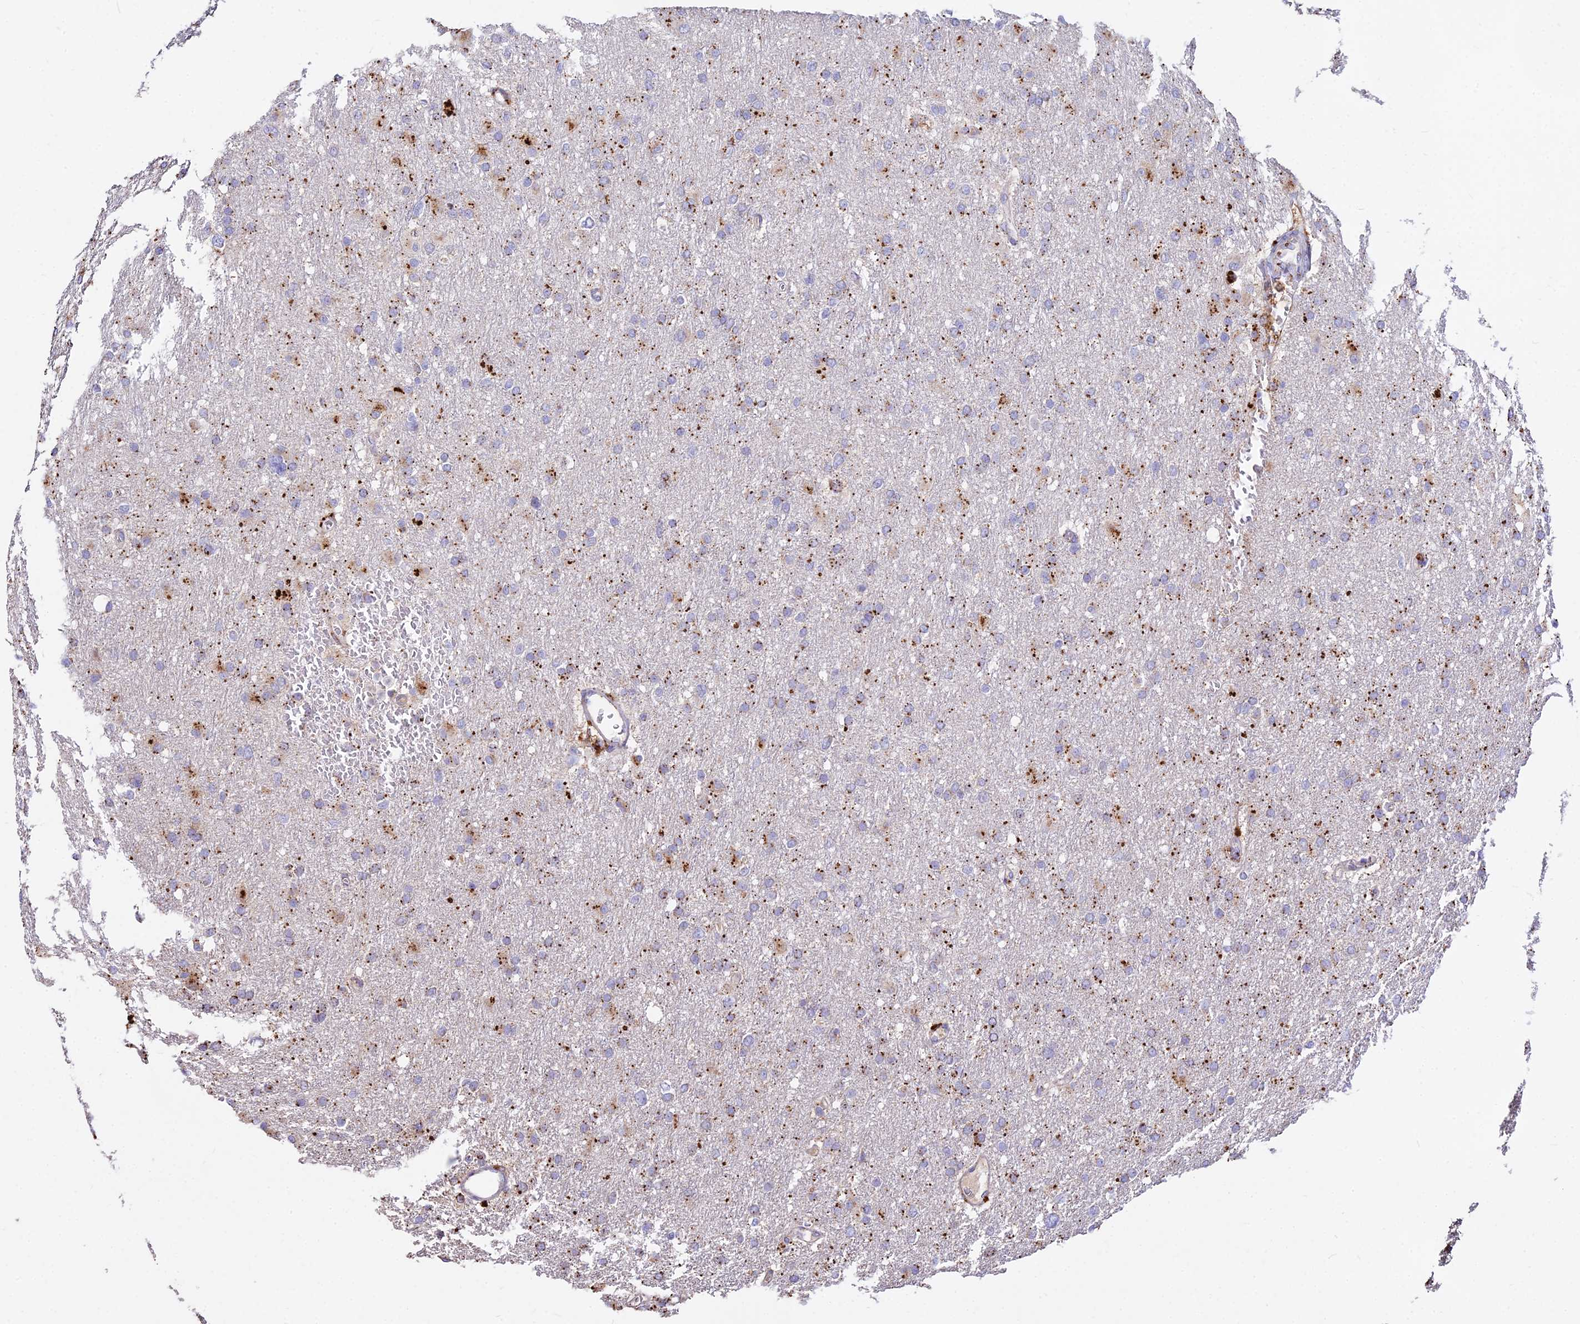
{"staining": {"intensity": "moderate", "quantity": "25%-75%", "location": "cytoplasmic/membranous"}, "tissue": "glioma", "cell_type": "Tumor cells", "image_type": "cancer", "snomed": [{"axis": "morphology", "description": "Glioma, malignant, High grade"}, {"axis": "topography", "description": "Cerebral cortex"}], "caption": "Malignant glioma (high-grade) stained with a protein marker displays moderate staining in tumor cells.", "gene": "PNLIPRP3", "patient": {"sex": "female", "age": 36}}